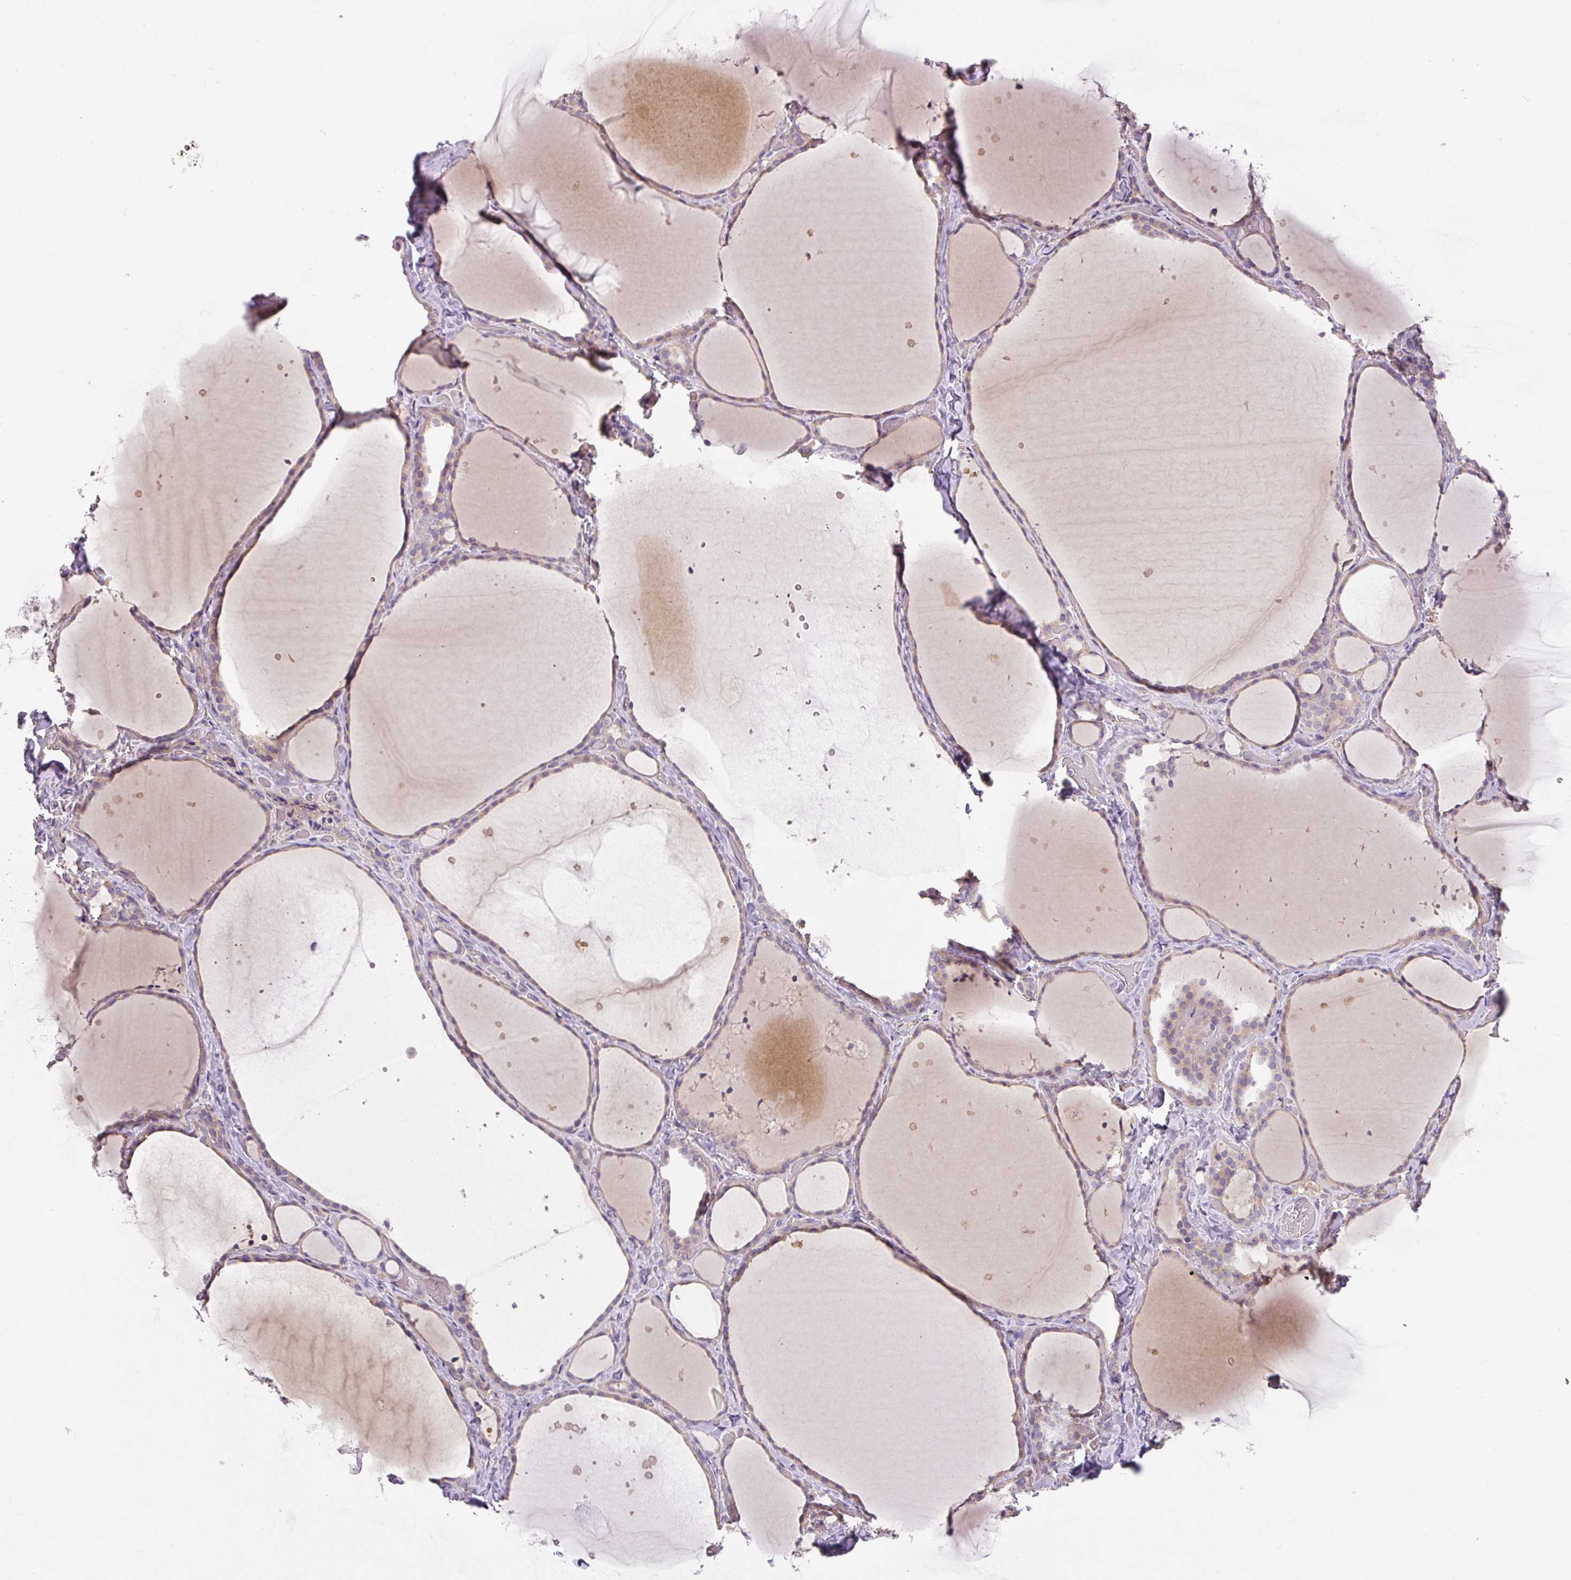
{"staining": {"intensity": "weak", "quantity": "25%-75%", "location": "cytoplasmic/membranous"}, "tissue": "thyroid gland", "cell_type": "Glandular cells", "image_type": "normal", "snomed": [{"axis": "morphology", "description": "Normal tissue, NOS"}, {"axis": "topography", "description": "Thyroid gland"}], "caption": "Protein staining shows weak cytoplasmic/membranous positivity in approximately 25%-75% of glandular cells in unremarkable thyroid gland.", "gene": "UBL3", "patient": {"sex": "female", "age": 36}}